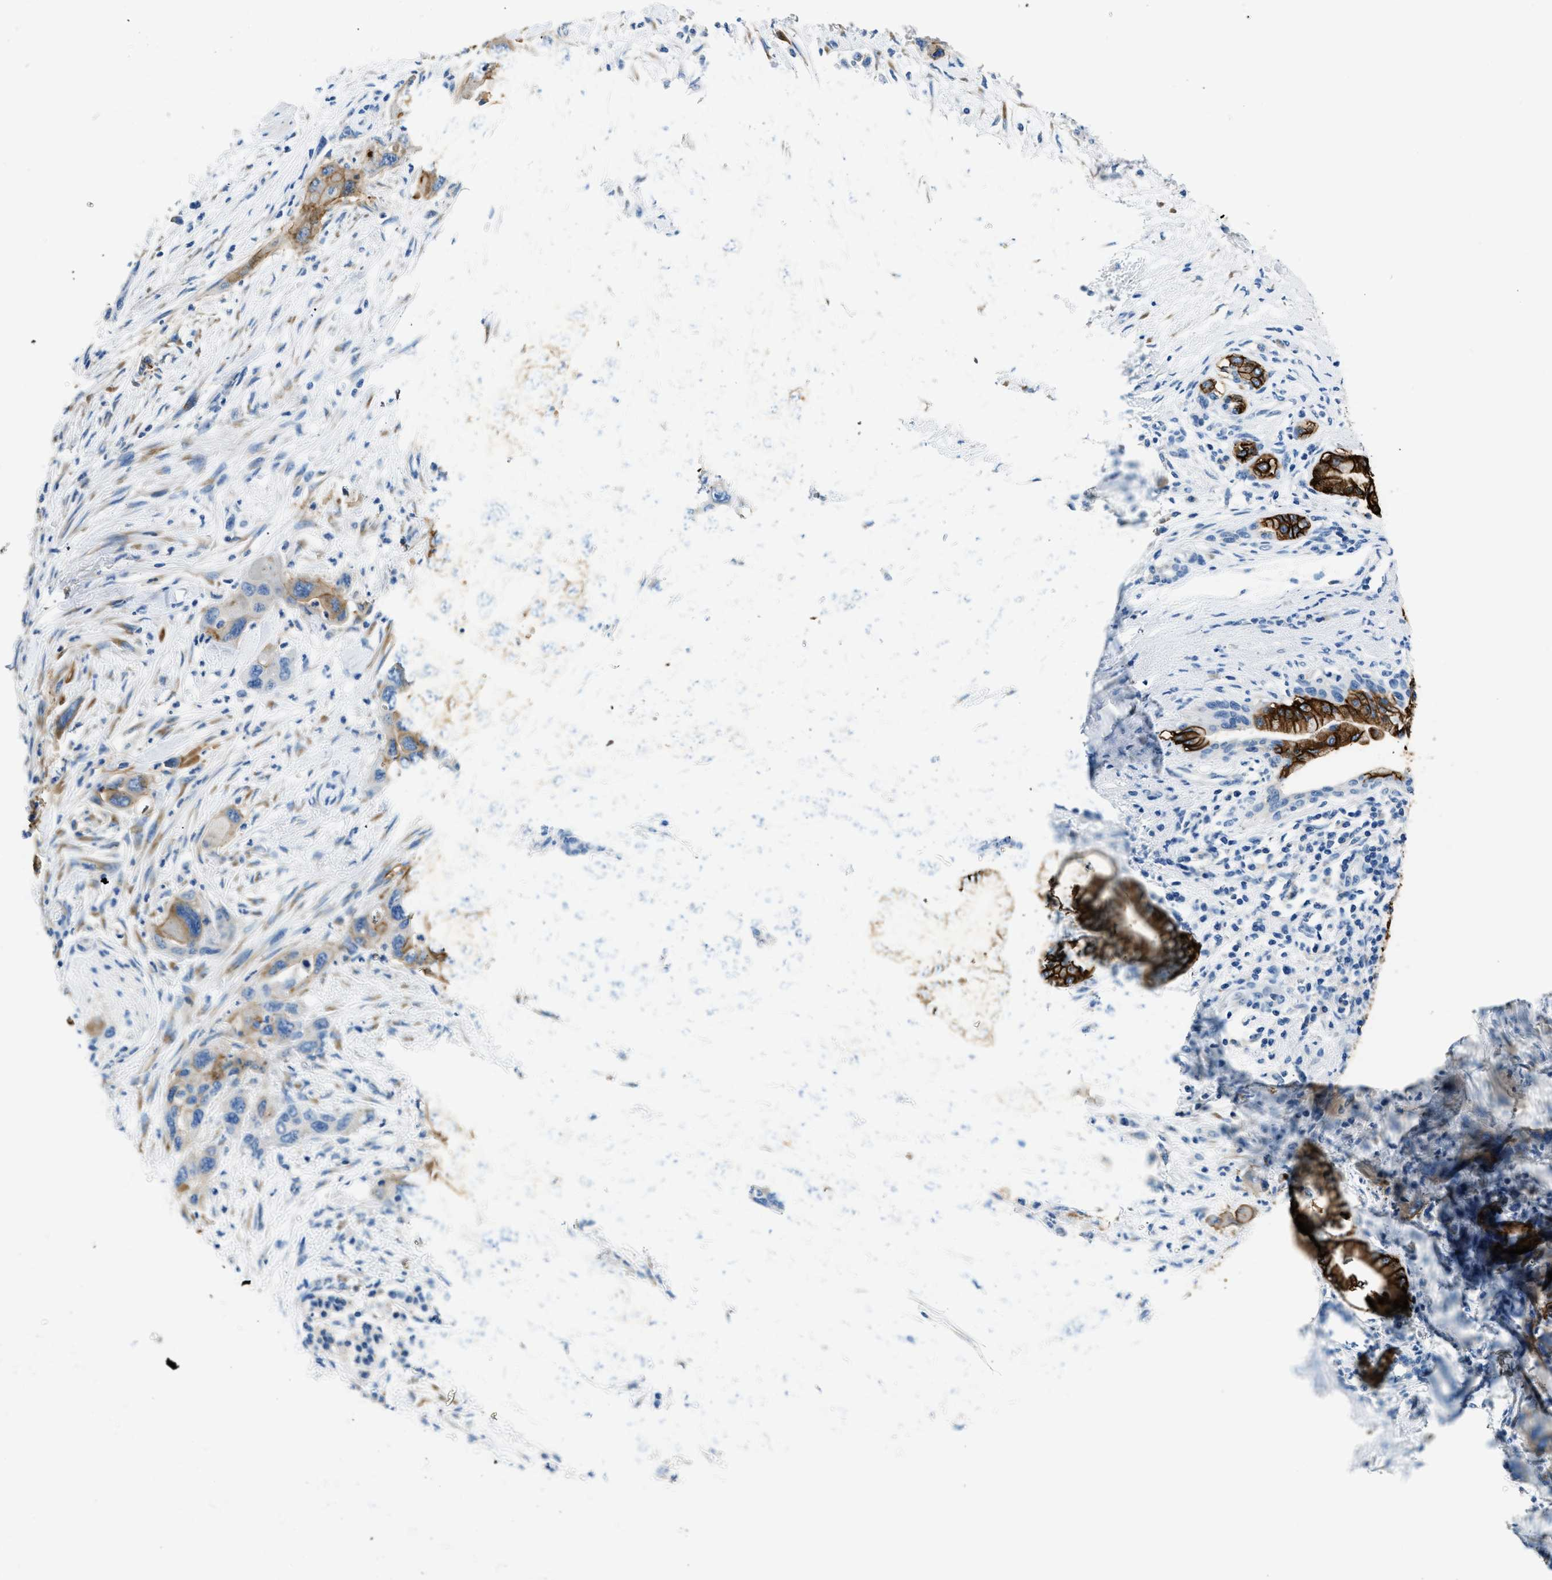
{"staining": {"intensity": "strong", "quantity": ">75%", "location": "cytoplasmic/membranous"}, "tissue": "pancreatic cancer", "cell_type": "Tumor cells", "image_type": "cancer", "snomed": [{"axis": "morphology", "description": "Normal tissue, NOS"}, {"axis": "morphology", "description": "Adenocarcinoma, NOS"}, {"axis": "topography", "description": "Pancreas"}], "caption": "Brown immunohistochemical staining in human adenocarcinoma (pancreatic) demonstrates strong cytoplasmic/membranous staining in approximately >75% of tumor cells.", "gene": "CLDN18", "patient": {"sex": "female", "age": 71}}